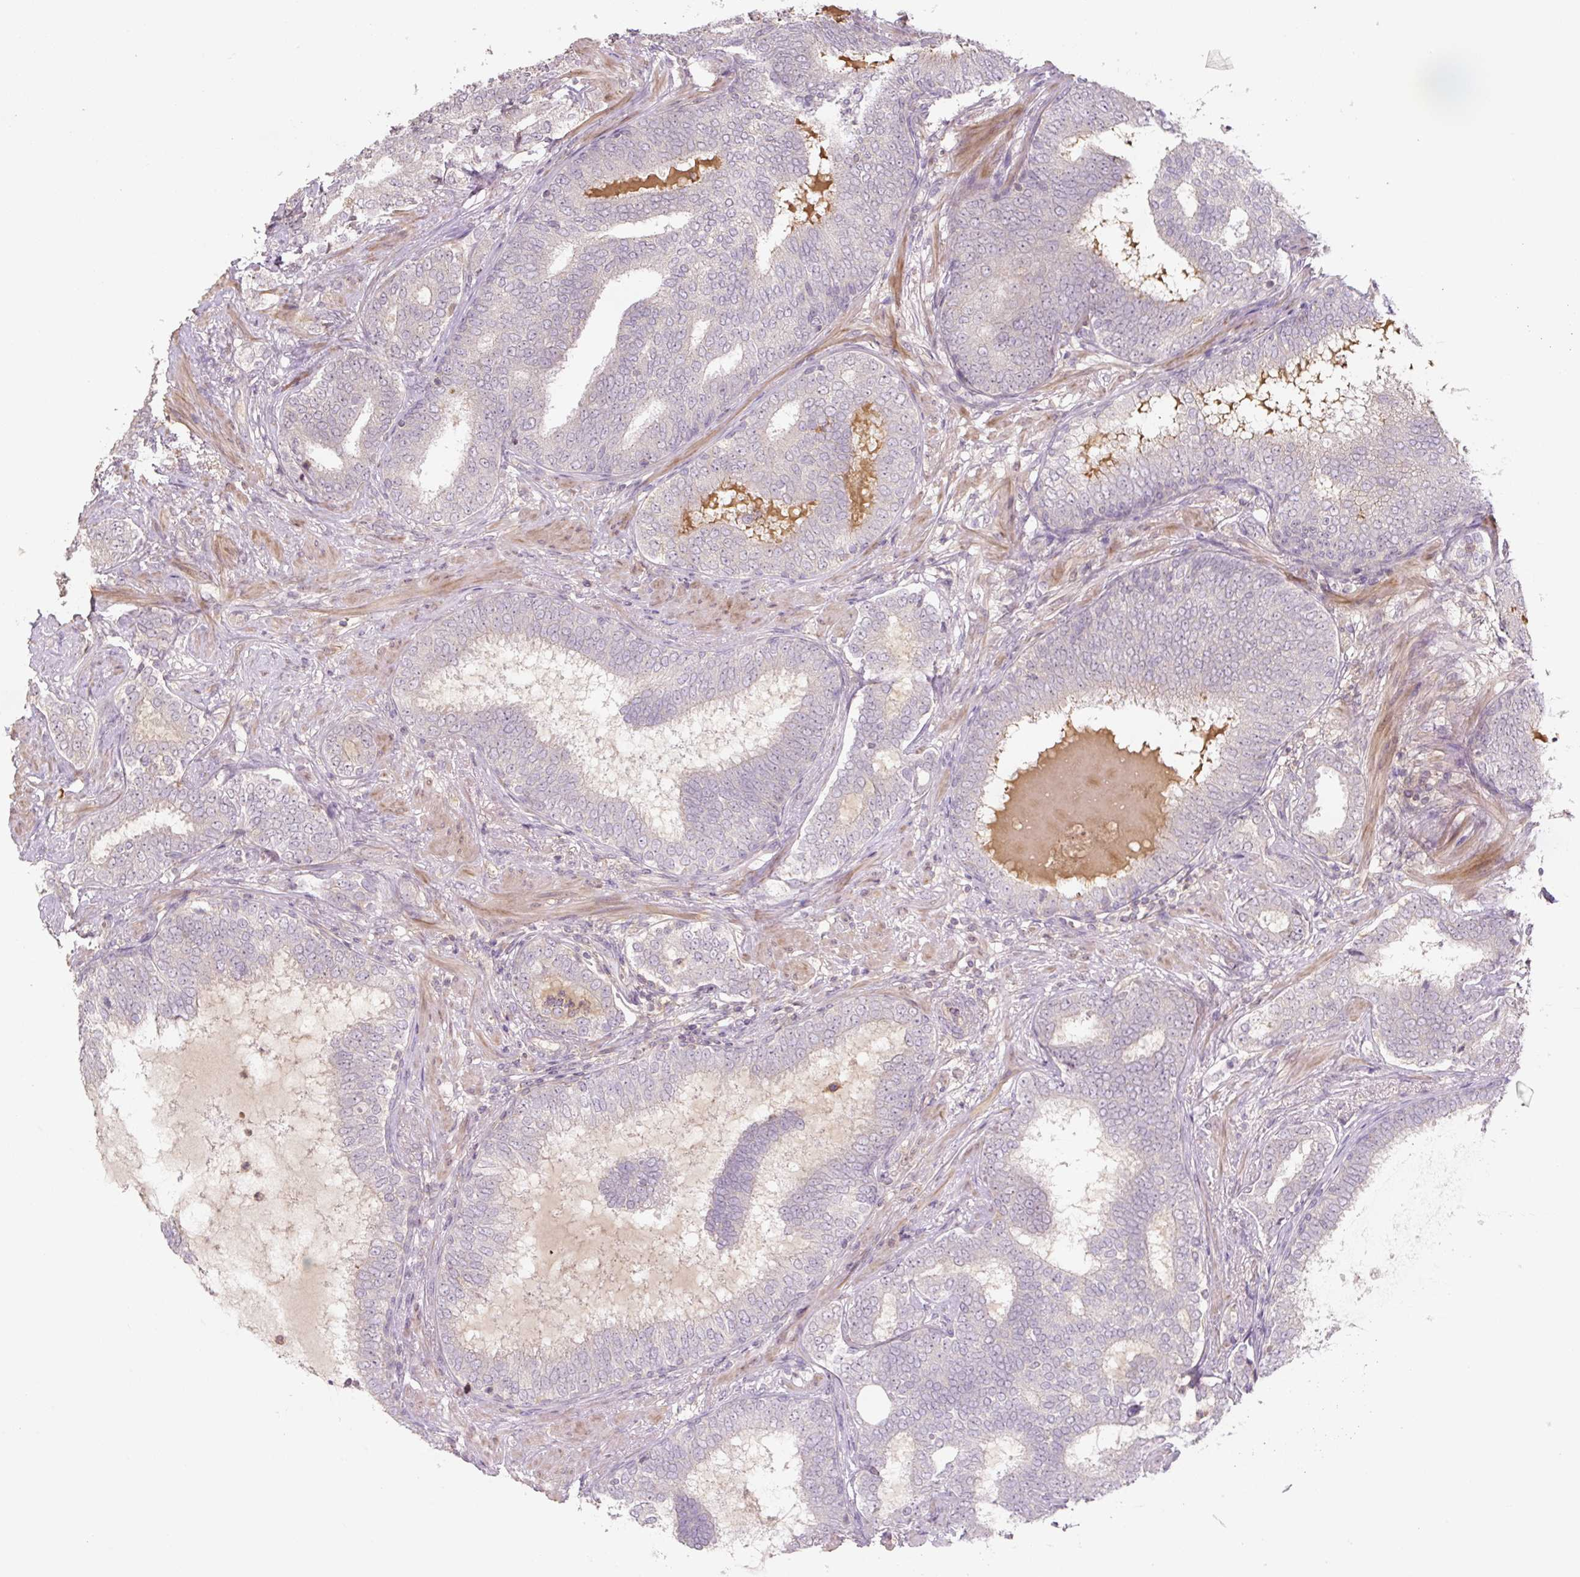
{"staining": {"intensity": "negative", "quantity": "none", "location": "none"}, "tissue": "prostate cancer", "cell_type": "Tumor cells", "image_type": "cancer", "snomed": [{"axis": "morphology", "description": "Adenocarcinoma, High grade"}, {"axis": "topography", "description": "Prostate"}], "caption": "Immunohistochemistry (IHC) of adenocarcinoma (high-grade) (prostate) demonstrates no staining in tumor cells.", "gene": "C2orf73", "patient": {"sex": "male", "age": 72}}